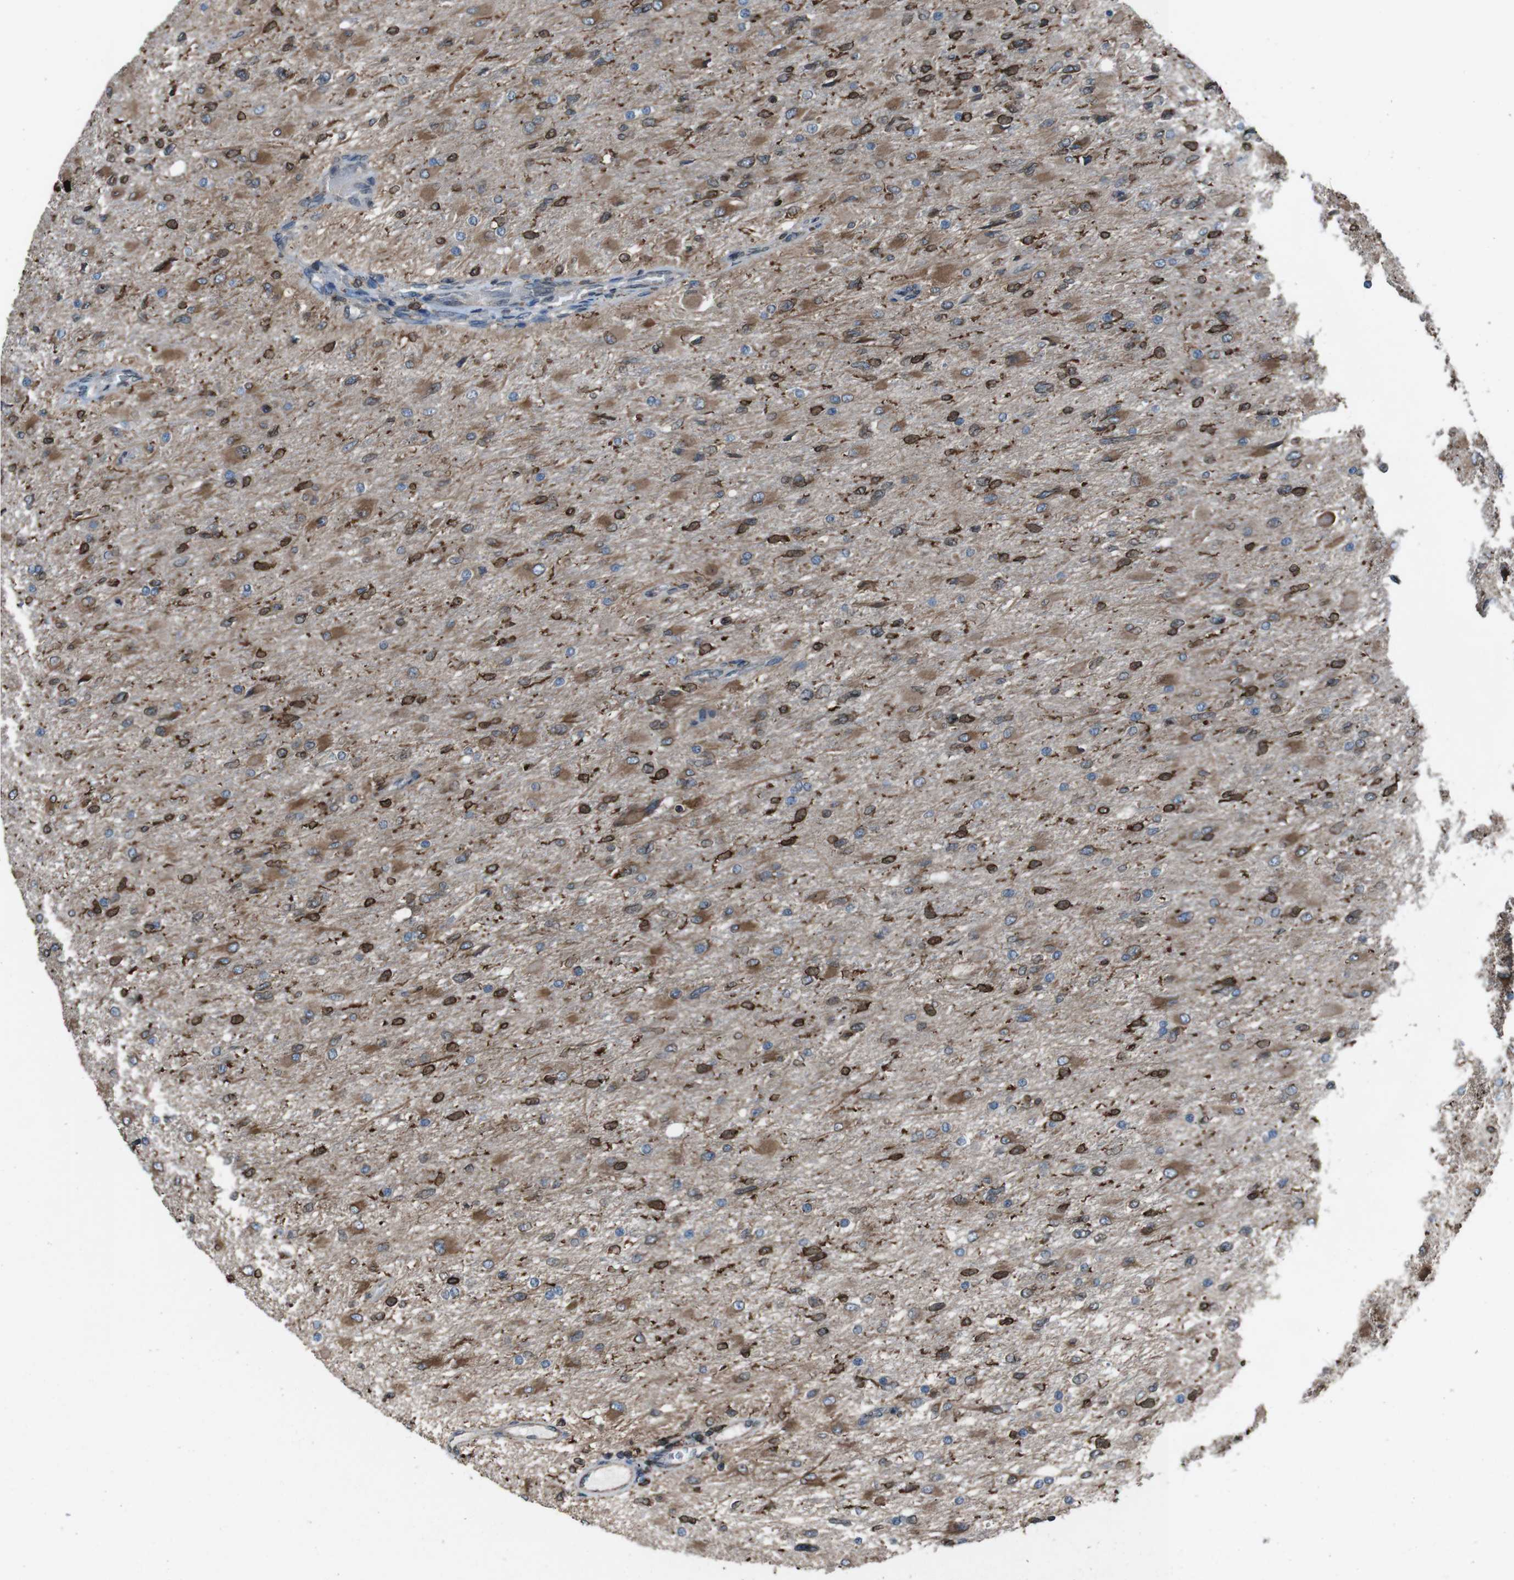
{"staining": {"intensity": "strong", "quantity": "25%-75%", "location": "cytoplasmic/membranous"}, "tissue": "glioma", "cell_type": "Tumor cells", "image_type": "cancer", "snomed": [{"axis": "morphology", "description": "Glioma, malignant, High grade"}, {"axis": "topography", "description": "Cerebral cortex"}], "caption": "High-grade glioma (malignant) stained for a protein exhibits strong cytoplasmic/membranous positivity in tumor cells.", "gene": "APMAP", "patient": {"sex": "female", "age": 36}}